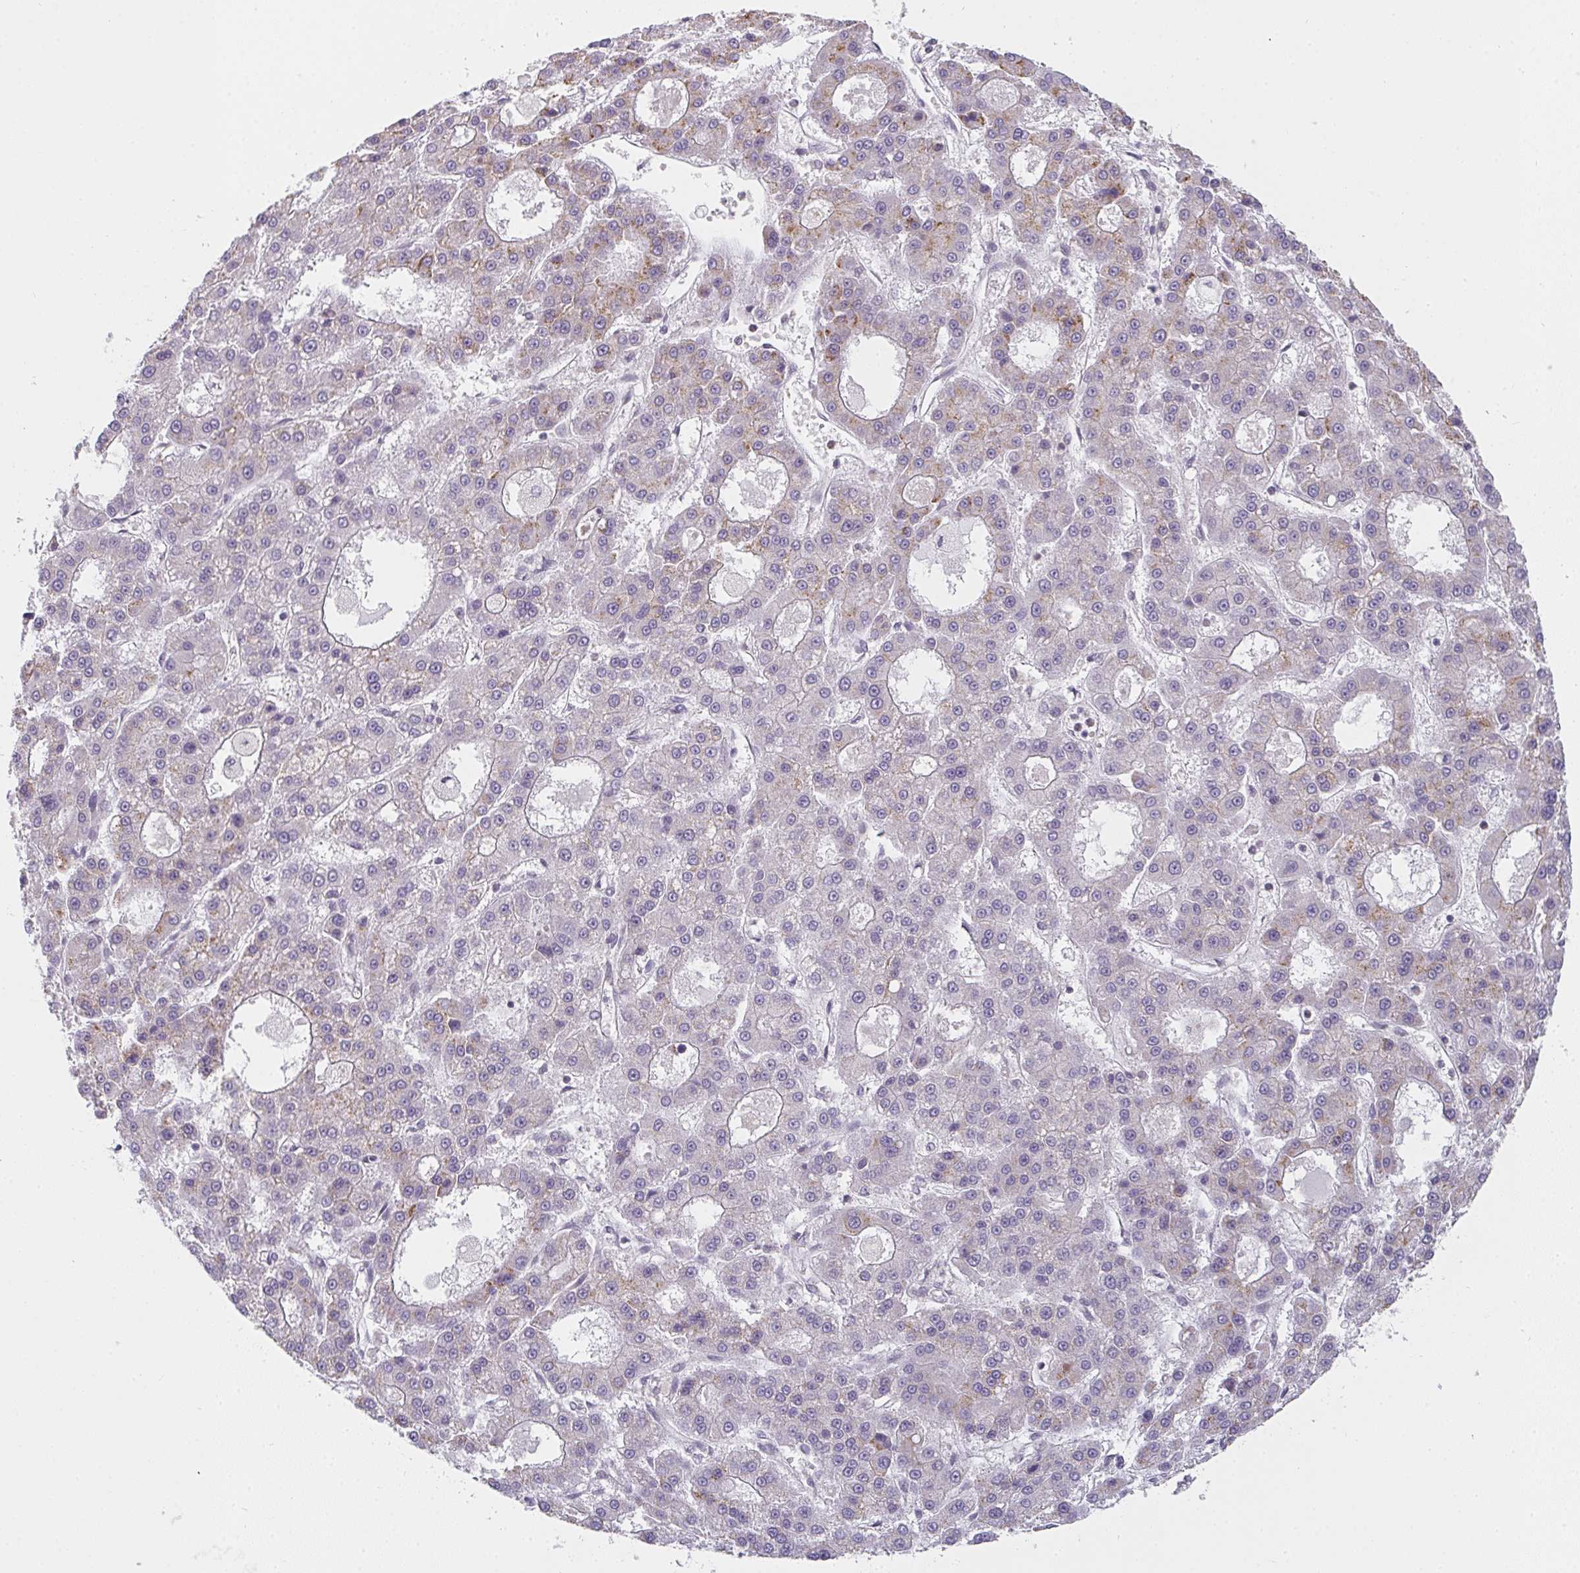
{"staining": {"intensity": "moderate", "quantity": "<25%", "location": "cytoplasmic/membranous"}, "tissue": "liver cancer", "cell_type": "Tumor cells", "image_type": "cancer", "snomed": [{"axis": "morphology", "description": "Carcinoma, Hepatocellular, NOS"}, {"axis": "topography", "description": "Liver"}], "caption": "The image displays immunohistochemical staining of hepatocellular carcinoma (liver). There is moderate cytoplasmic/membranous positivity is seen in approximately <25% of tumor cells.", "gene": "GSDMB", "patient": {"sex": "male", "age": 70}}